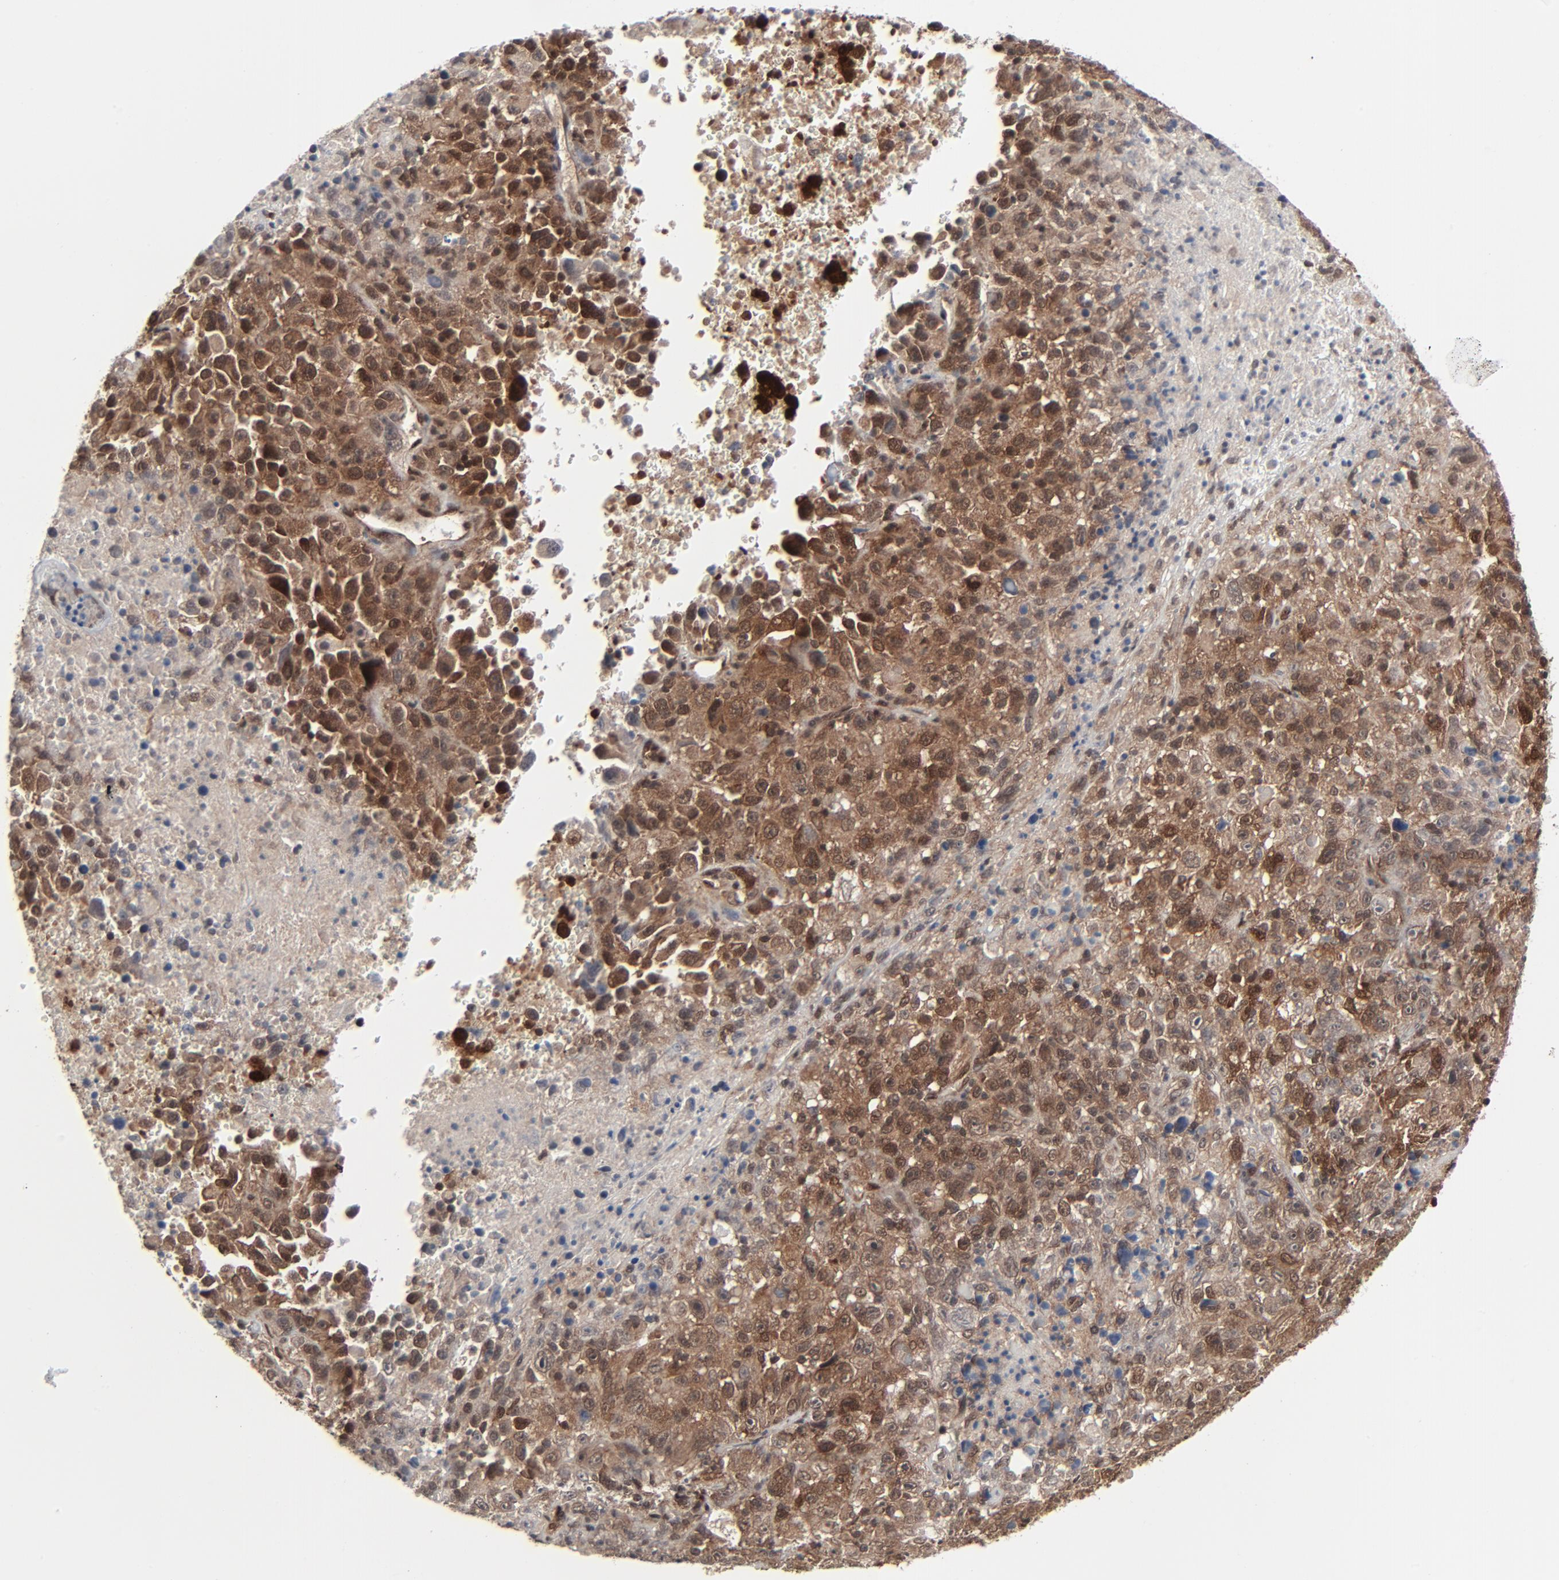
{"staining": {"intensity": "strong", "quantity": ">75%", "location": "cytoplasmic/membranous,nuclear"}, "tissue": "melanoma", "cell_type": "Tumor cells", "image_type": "cancer", "snomed": [{"axis": "morphology", "description": "Malignant melanoma, Metastatic site"}, {"axis": "topography", "description": "Cerebral cortex"}], "caption": "Immunohistochemical staining of human melanoma displays strong cytoplasmic/membranous and nuclear protein positivity in approximately >75% of tumor cells.", "gene": "AKT1", "patient": {"sex": "female", "age": 52}}